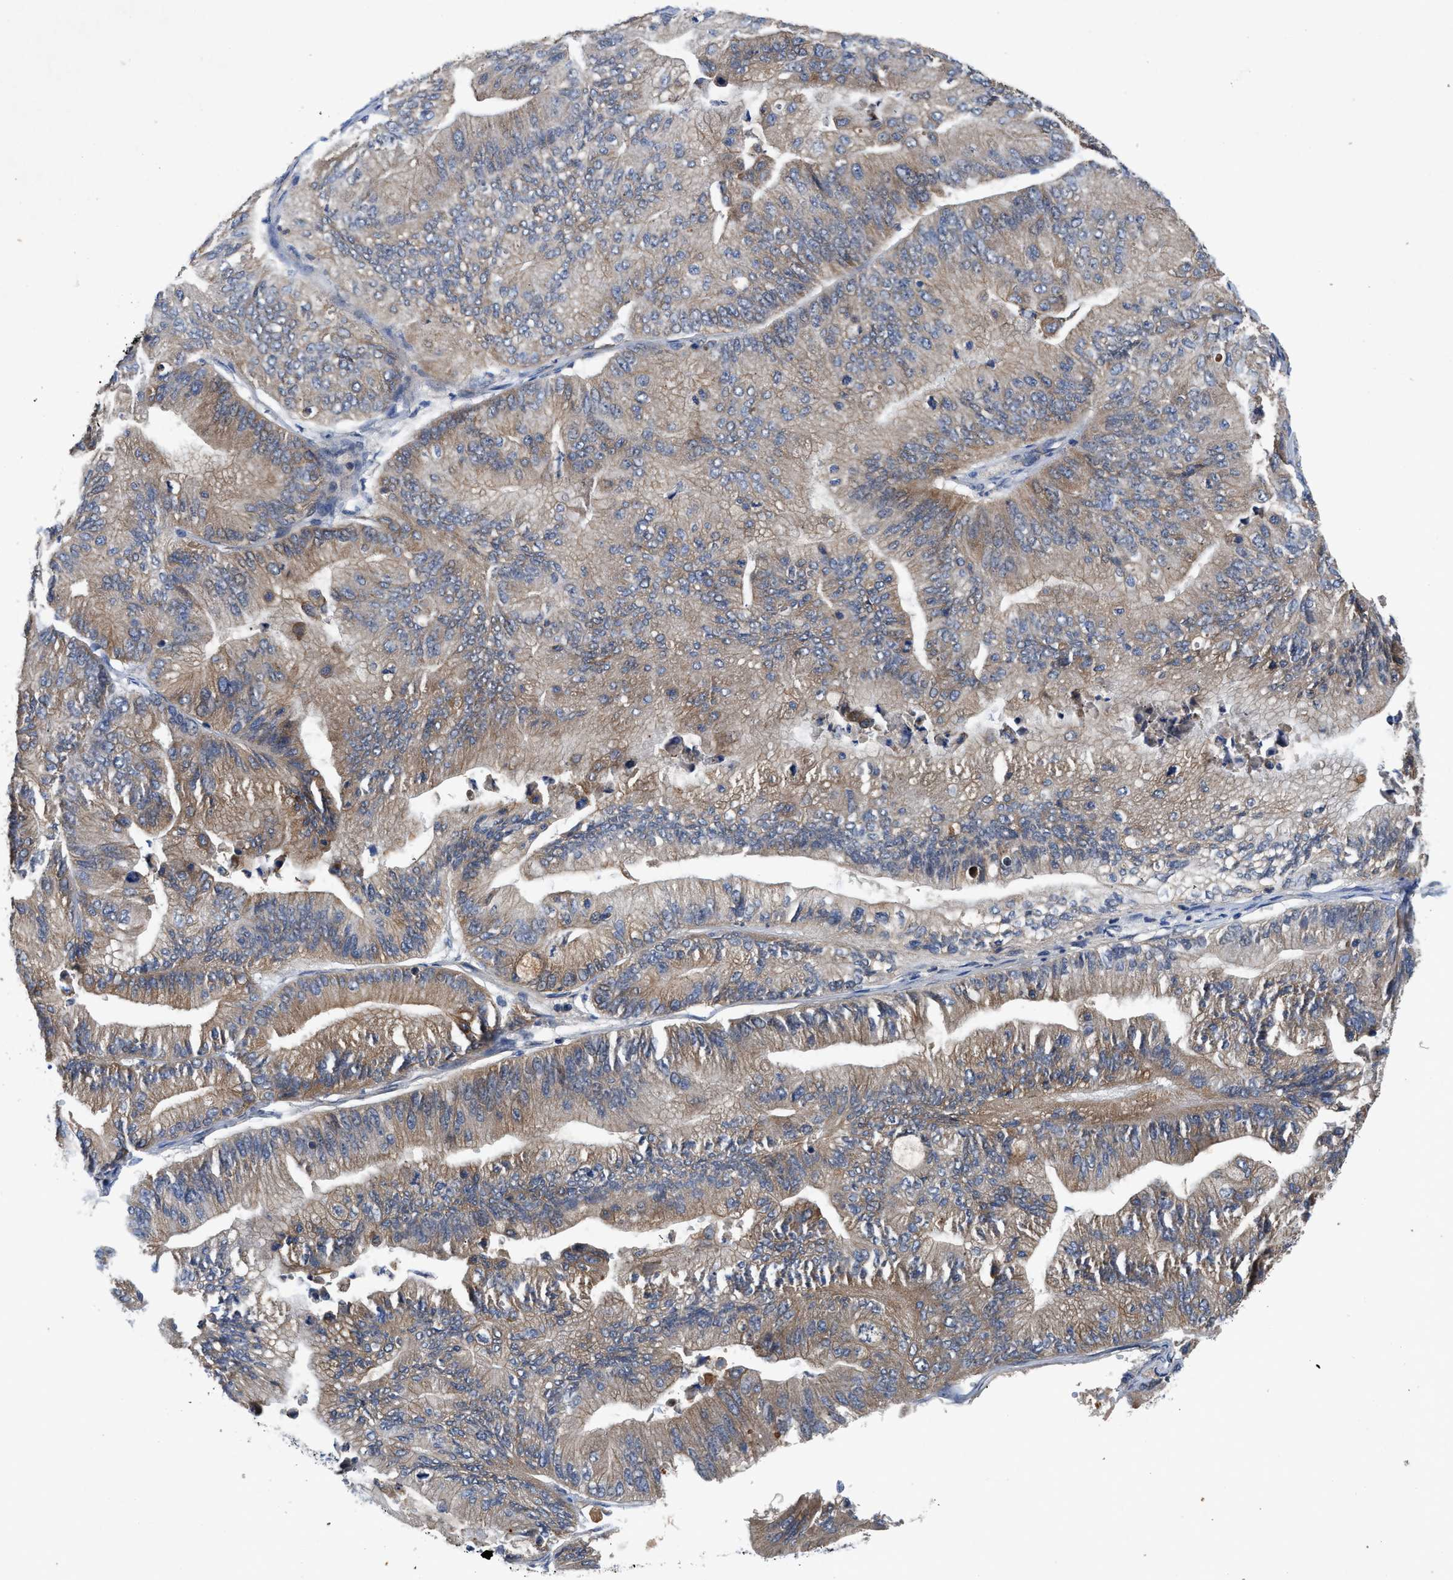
{"staining": {"intensity": "weak", "quantity": ">75%", "location": "cytoplasmic/membranous"}, "tissue": "ovarian cancer", "cell_type": "Tumor cells", "image_type": "cancer", "snomed": [{"axis": "morphology", "description": "Cystadenocarcinoma, mucinous, NOS"}, {"axis": "topography", "description": "Ovary"}], "caption": "Protein staining reveals weak cytoplasmic/membranous positivity in approximately >75% of tumor cells in mucinous cystadenocarcinoma (ovarian).", "gene": "PANX1", "patient": {"sex": "female", "age": 61}}